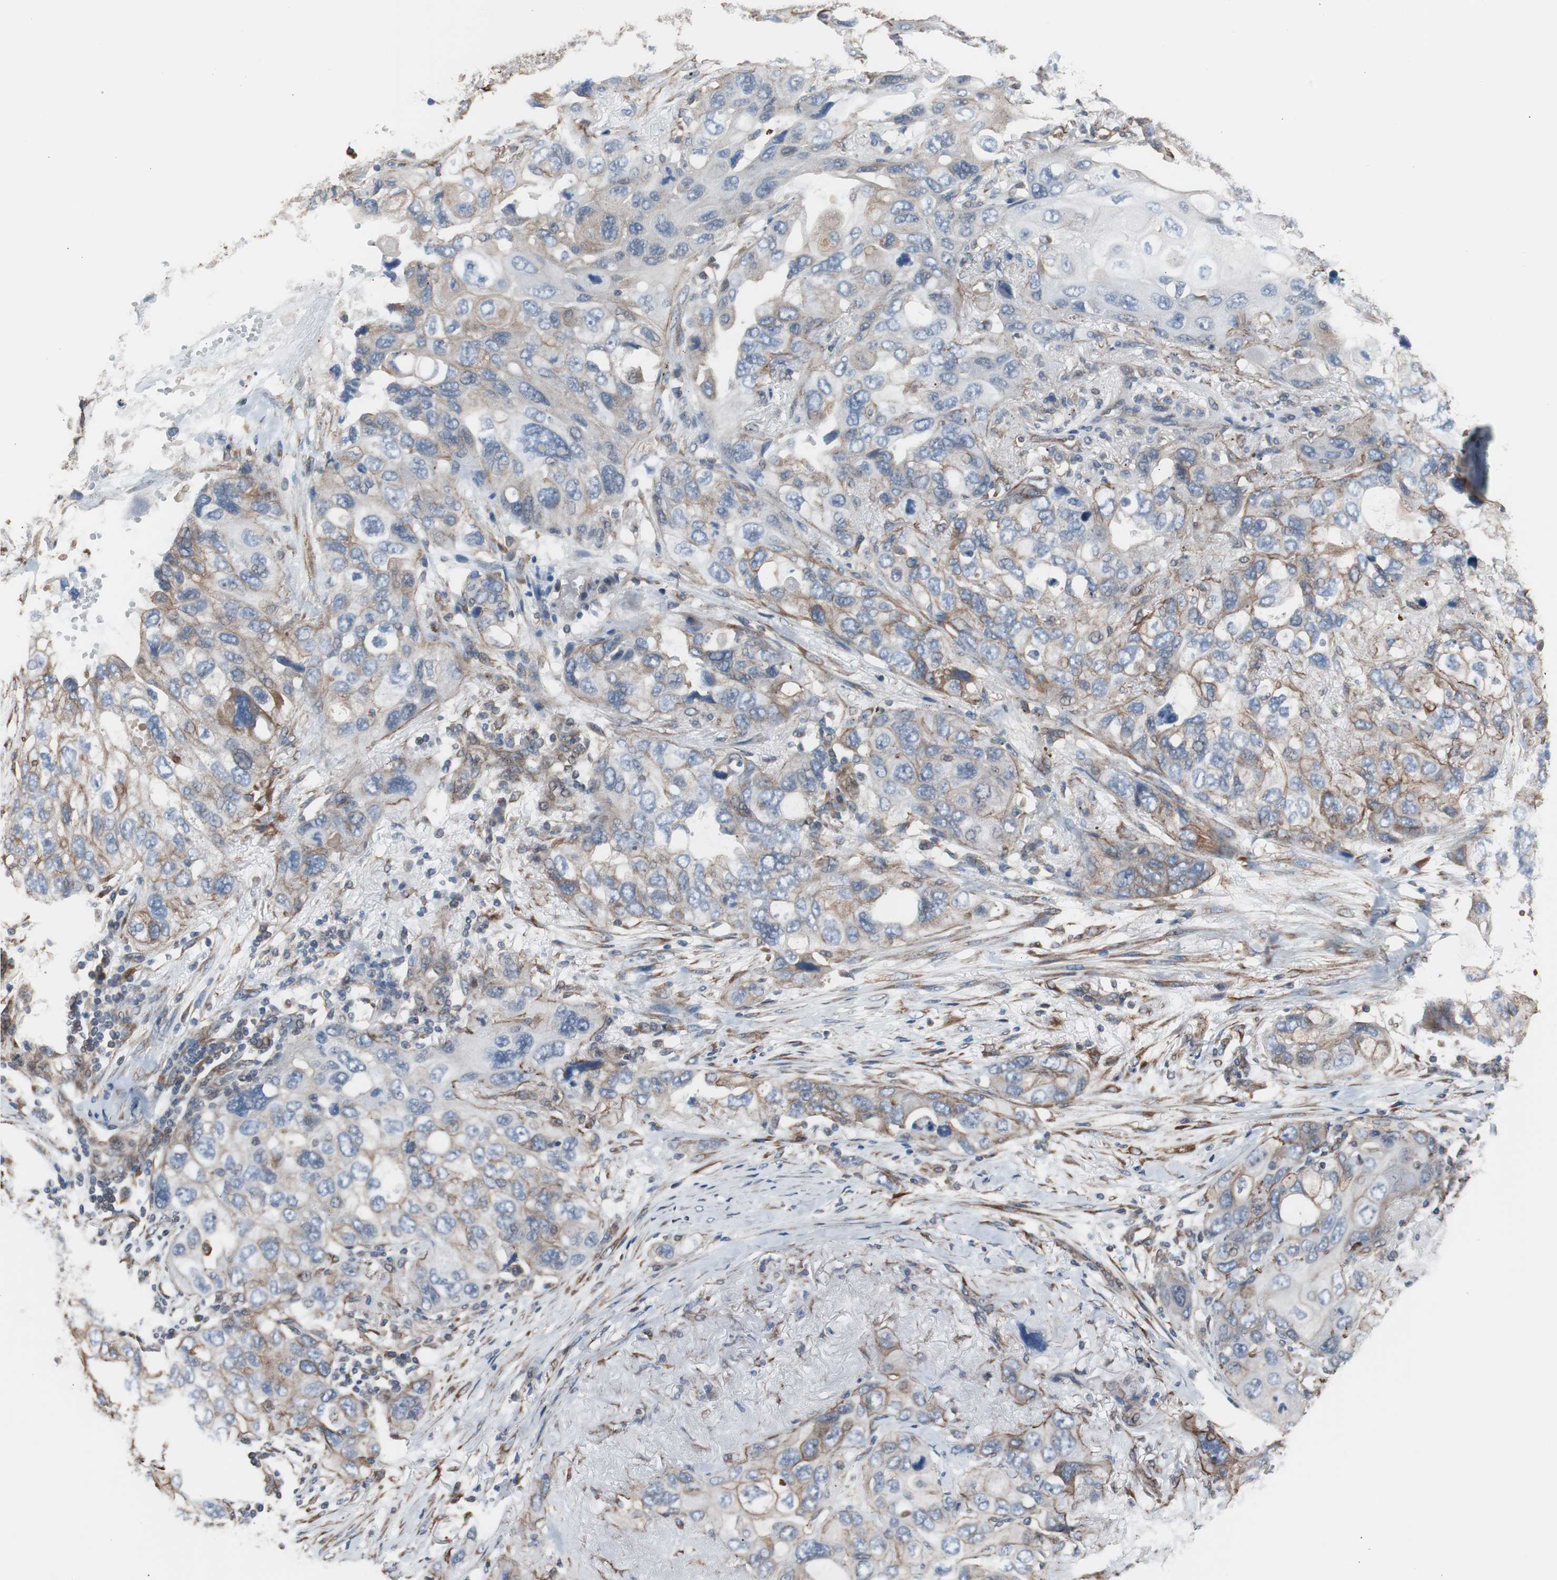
{"staining": {"intensity": "weak", "quantity": "25%-75%", "location": "cytoplasmic/membranous"}, "tissue": "lung cancer", "cell_type": "Tumor cells", "image_type": "cancer", "snomed": [{"axis": "morphology", "description": "Squamous cell carcinoma, NOS"}, {"axis": "topography", "description": "Lung"}], "caption": "This is a micrograph of immunohistochemistry staining of squamous cell carcinoma (lung), which shows weak expression in the cytoplasmic/membranous of tumor cells.", "gene": "KIF3B", "patient": {"sex": "female", "age": 73}}